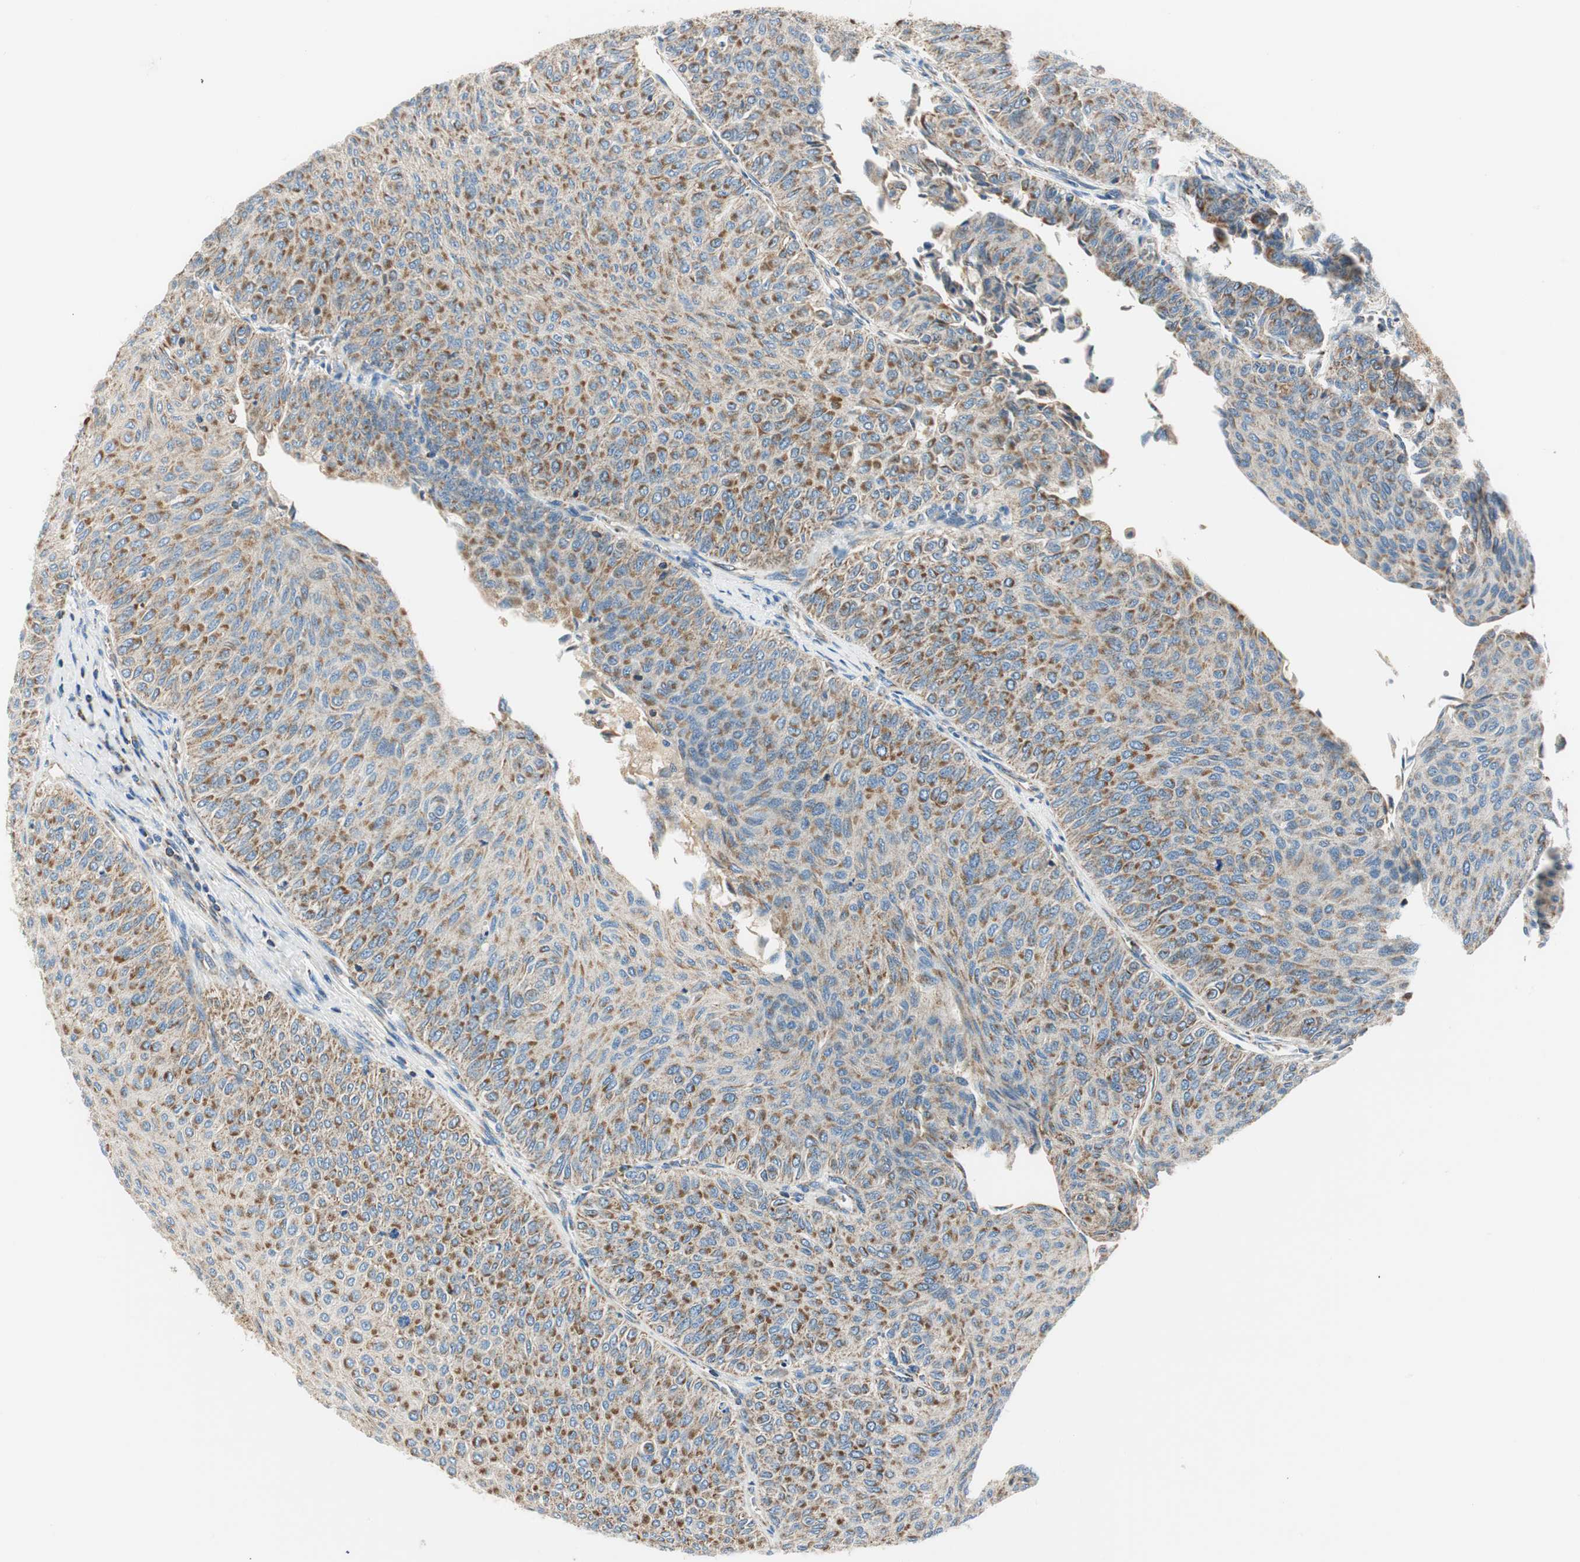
{"staining": {"intensity": "moderate", "quantity": ">75%", "location": "cytoplasmic/membranous"}, "tissue": "urothelial cancer", "cell_type": "Tumor cells", "image_type": "cancer", "snomed": [{"axis": "morphology", "description": "Urothelial carcinoma, Low grade"}, {"axis": "topography", "description": "Urinary bladder"}], "caption": "Protein expression analysis of human low-grade urothelial carcinoma reveals moderate cytoplasmic/membranous positivity in approximately >75% of tumor cells.", "gene": "RORB", "patient": {"sex": "male", "age": 78}}